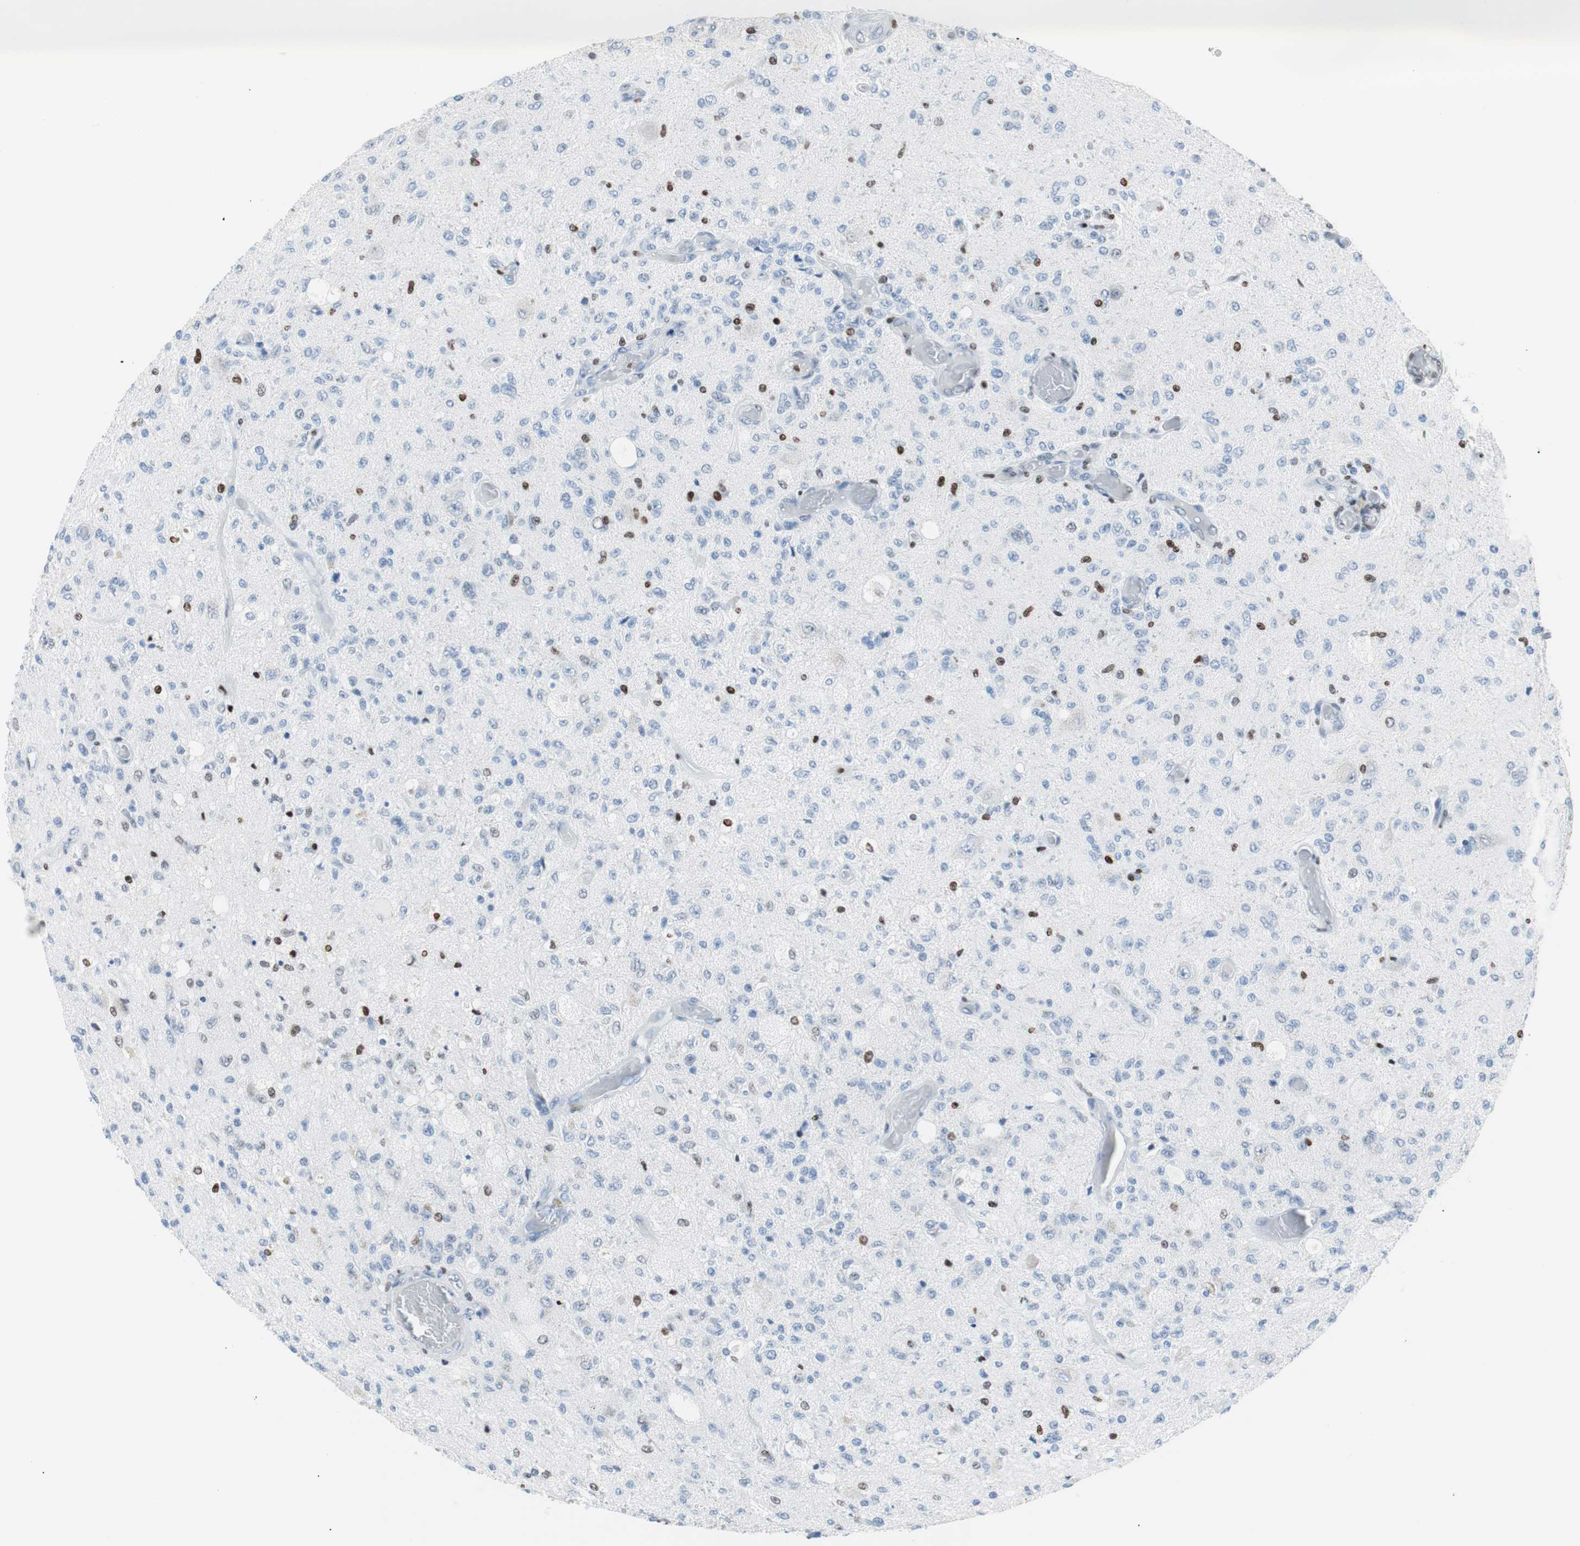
{"staining": {"intensity": "moderate", "quantity": "<25%", "location": "nuclear"}, "tissue": "glioma", "cell_type": "Tumor cells", "image_type": "cancer", "snomed": [{"axis": "morphology", "description": "Normal tissue, NOS"}, {"axis": "morphology", "description": "Glioma, malignant, High grade"}, {"axis": "topography", "description": "Cerebral cortex"}], "caption": "The immunohistochemical stain labels moderate nuclear staining in tumor cells of glioma tissue. Ihc stains the protein in brown and the nuclei are stained blue.", "gene": "CEBPB", "patient": {"sex": "male", "age": 77}}